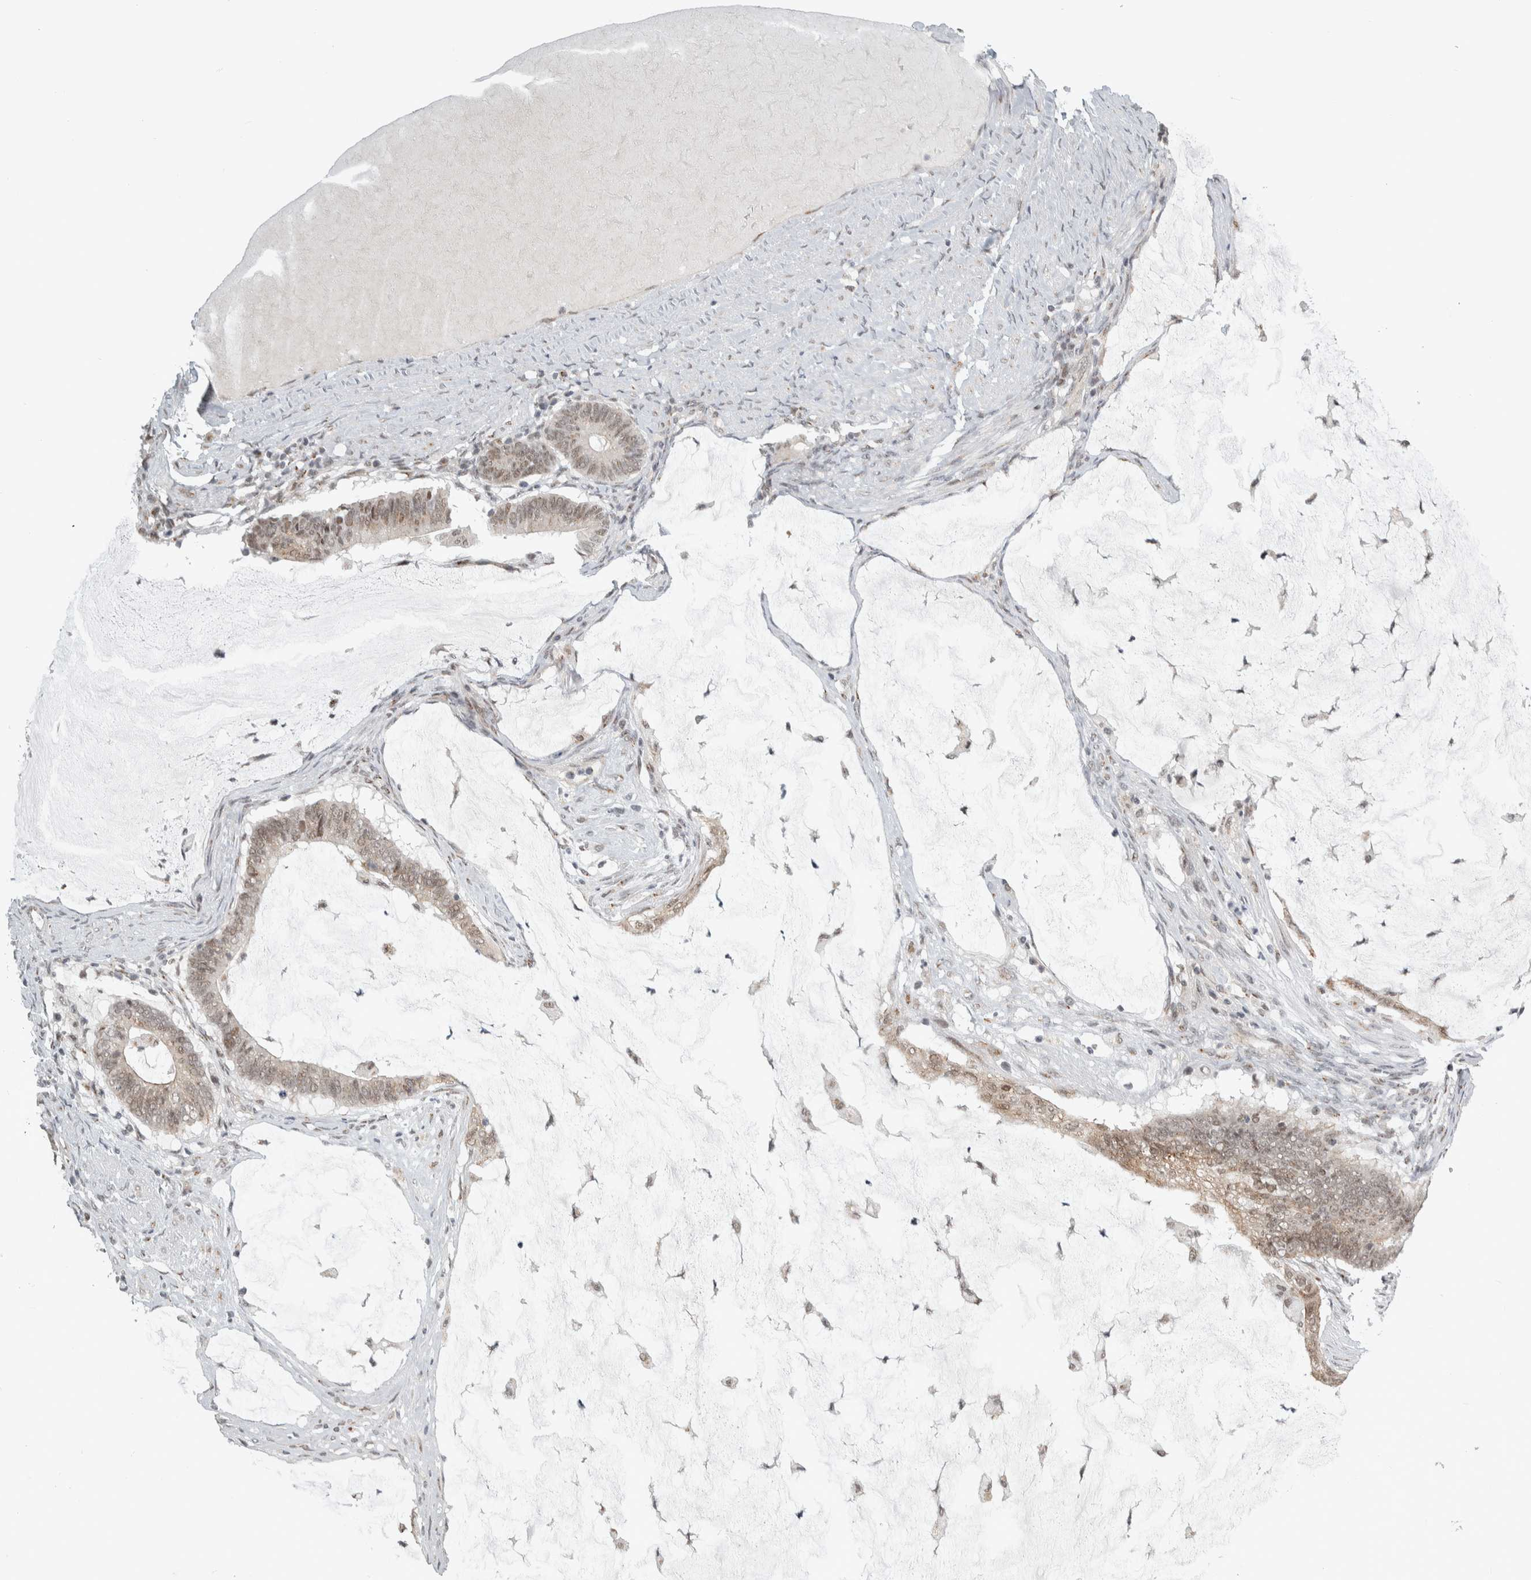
{"staining": {"intensity": "weak", "quantity": ">75%", "location": "cytoplasmic/membranous,nuclear"}, "tissue": "ovarian cancer", "cell_type": "Tumor cells", "image_type": "cancer", "snomed": [{"axis": "morphology", "description": "Cystadenocarcinoma, mucinous, NOS"}, {"axis": "topography", "description": "Ovary"}], "caption": "Immunohistochemistry (IHC) image of human ovarian mucinous cystadenocarcinoma stained for a protein (brown), which exhibits low levels of weak cytoplasmic/membranous and nuclear staining in about >75% of tumor cells.", "gene": "ZMYND8", "patient": {"sex": "female", "age": 61}}